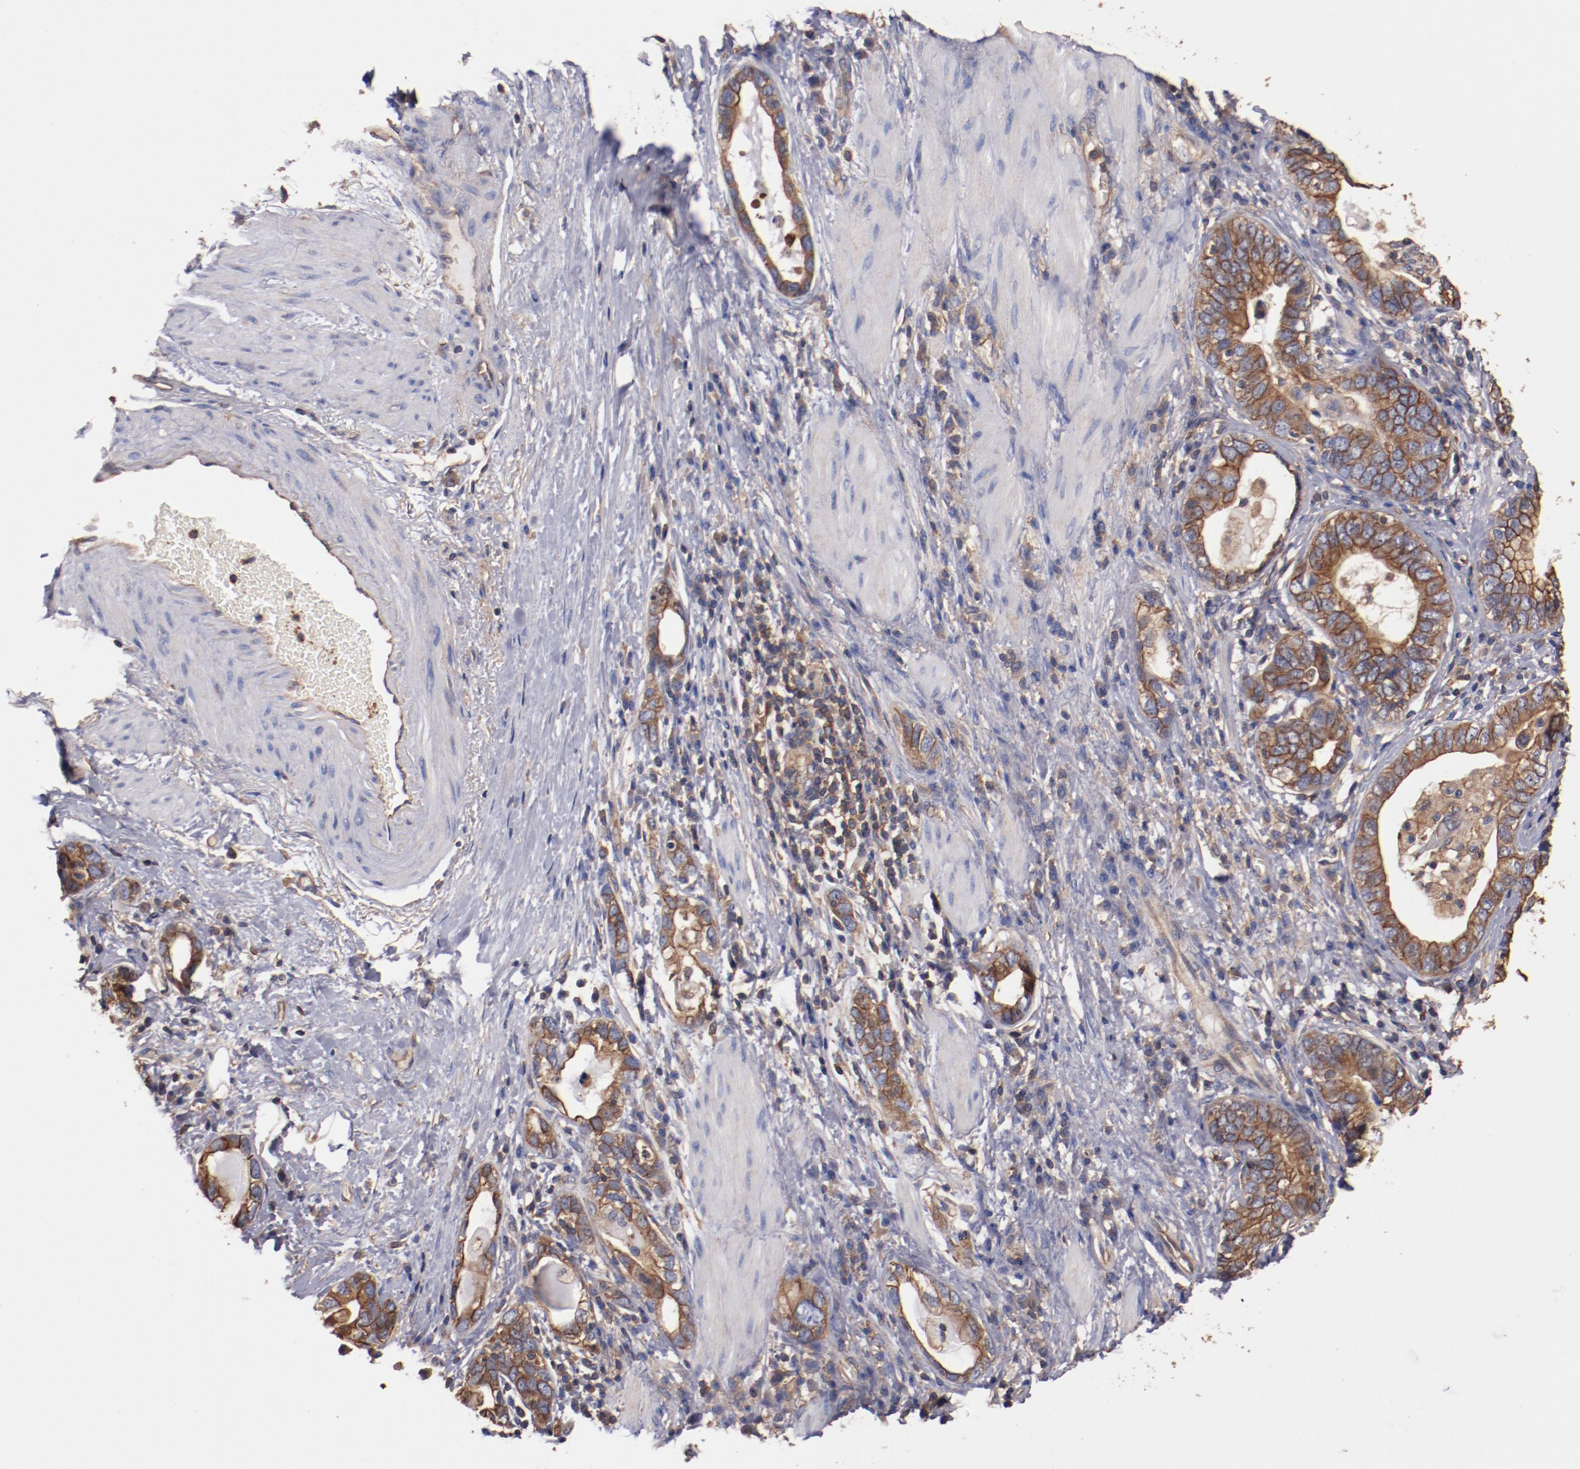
{"staining": {"intensity": "strong", "quantity": ">75%", "location": "cytoplasmic/membranous"}, "tissue": "stomach cancer", "cell_type": "Tumor cells", "image_type": "cancer", "snomed": [{"axis": "morphology", "description": "Adenocarcinoma, NOS"}, {"axis": "topography", "description": "Stomach, lower"}], "caption": "About >75% of tumor cells in human stomach adenocarcinoma exhibit strong cytoplasmic/membranous protein staining as visualized by brown immunohistochemical staining.", "gene": "TMOD3", "patient": {"sex": "female", "age": 93}}